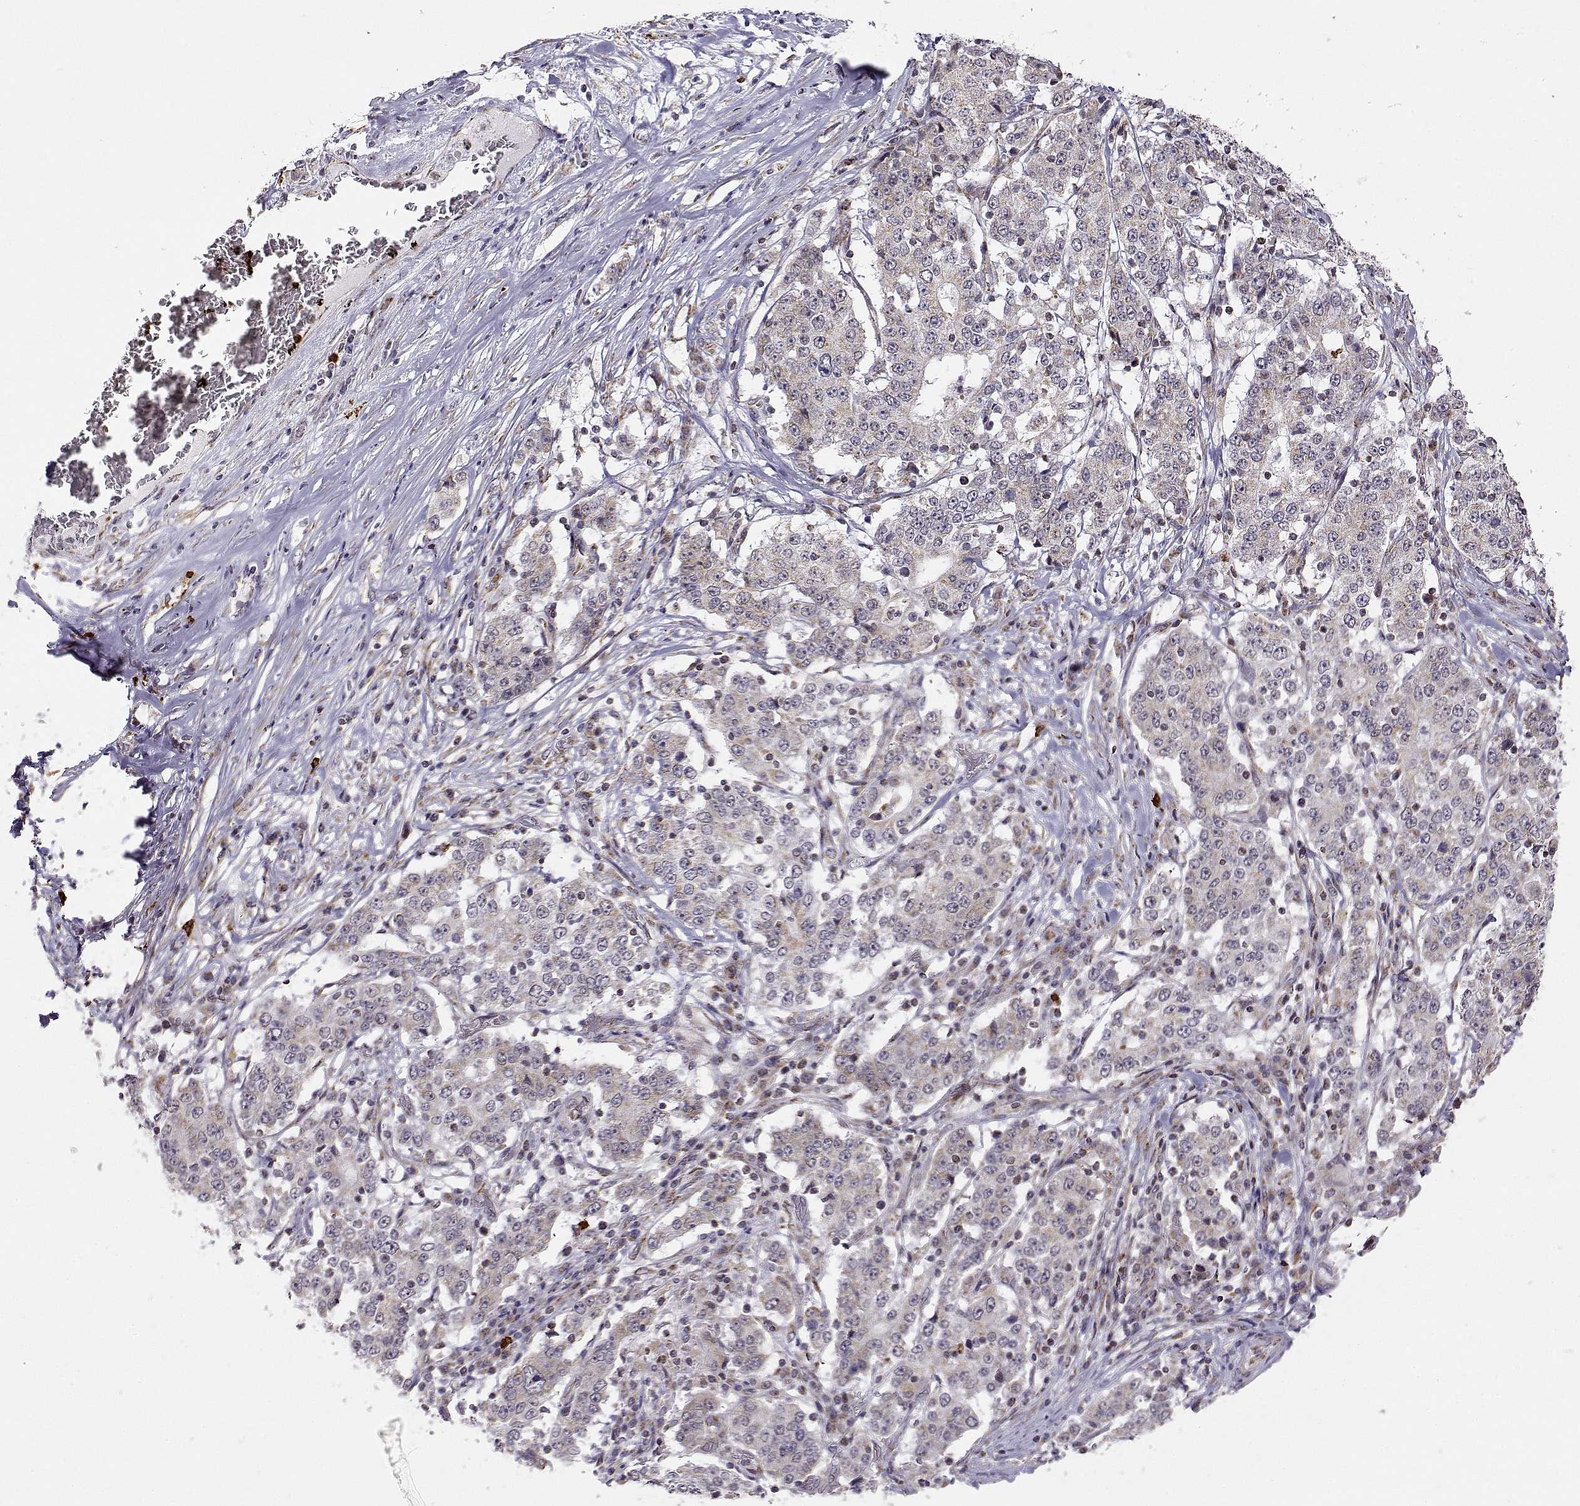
{"staining": {"intensity": "weak", "quantity": "25%-75%", "location": "cytoplasmic/membranous"}, "tissue": "stomach cancer", "cell_type": "Tumor cells", "image_type": "cancer", "snomed": [{"axis": "morphology", "description": "Adenocarcinoma, NOS"}, {"axis": "topography", "description": "Stomach"}], "caption": "A low amount of weak cytoplasmic/membranous positivity is appreciated in approximately 25%-75% of tumor cells in stomach adenocarcinoma tissue. Nuclei are stained in blue.", "gene": "EXOG", "patient": {"sex": "male", "age": 59}}